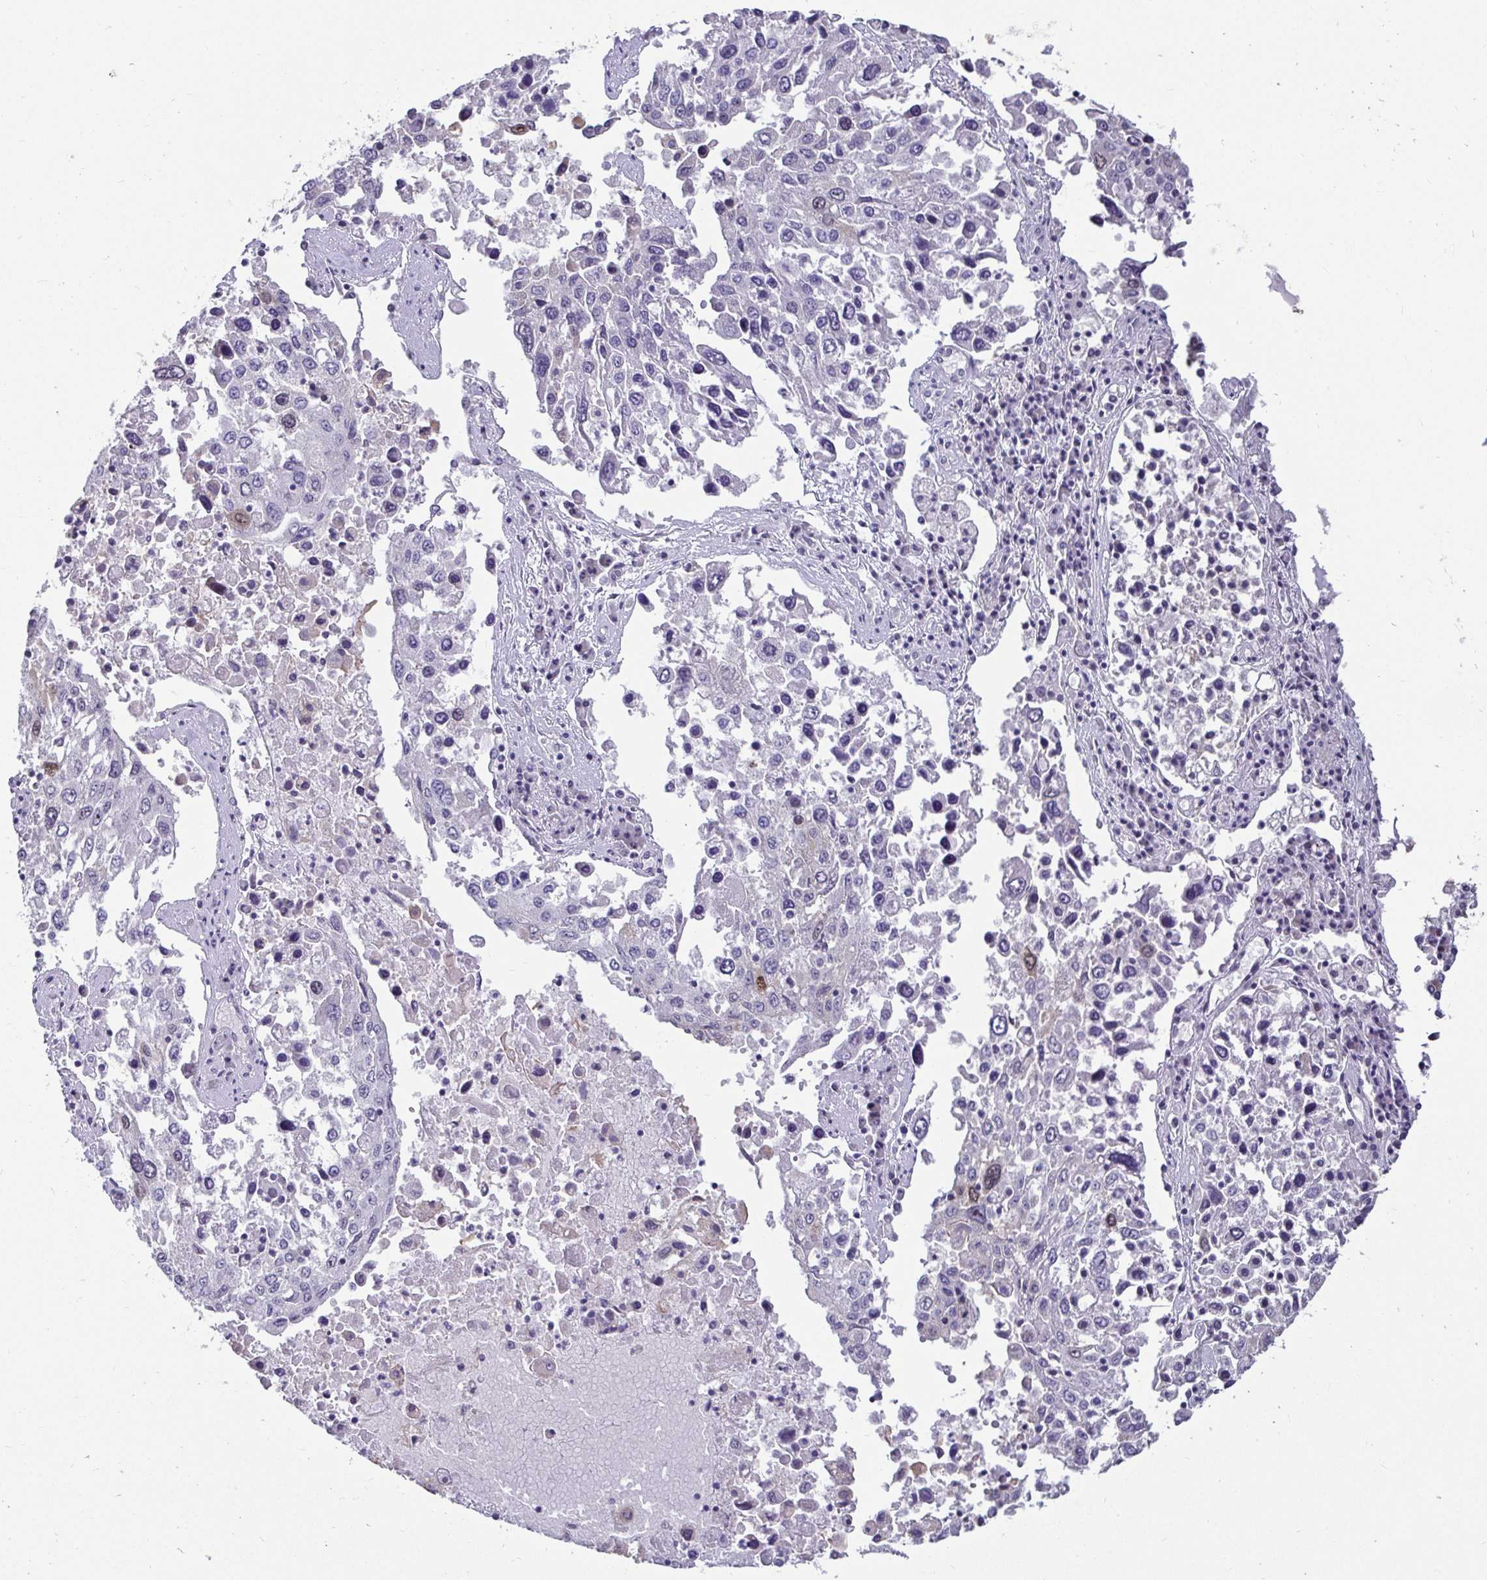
{"staining": {"intensity": "moderate", "quantity": "<25%", "location": "nuclear"}, "tissue": "lung cancer", "cell_type": "Tumor cells", "image_type": "cancer", "snomed": [{"axis": "morphology", "description": "Squamous cell carcinoma, NOS"}, {"axis": "topography", "description": "Lung"}], "caption": "The micrograph displays a brown stain indicating the presence of a protein in the nuclear of tumor cells in squamous cell carcinoma (lung).", "gene": "ANLN", "patient": {"sex": "male", "age": 65}}